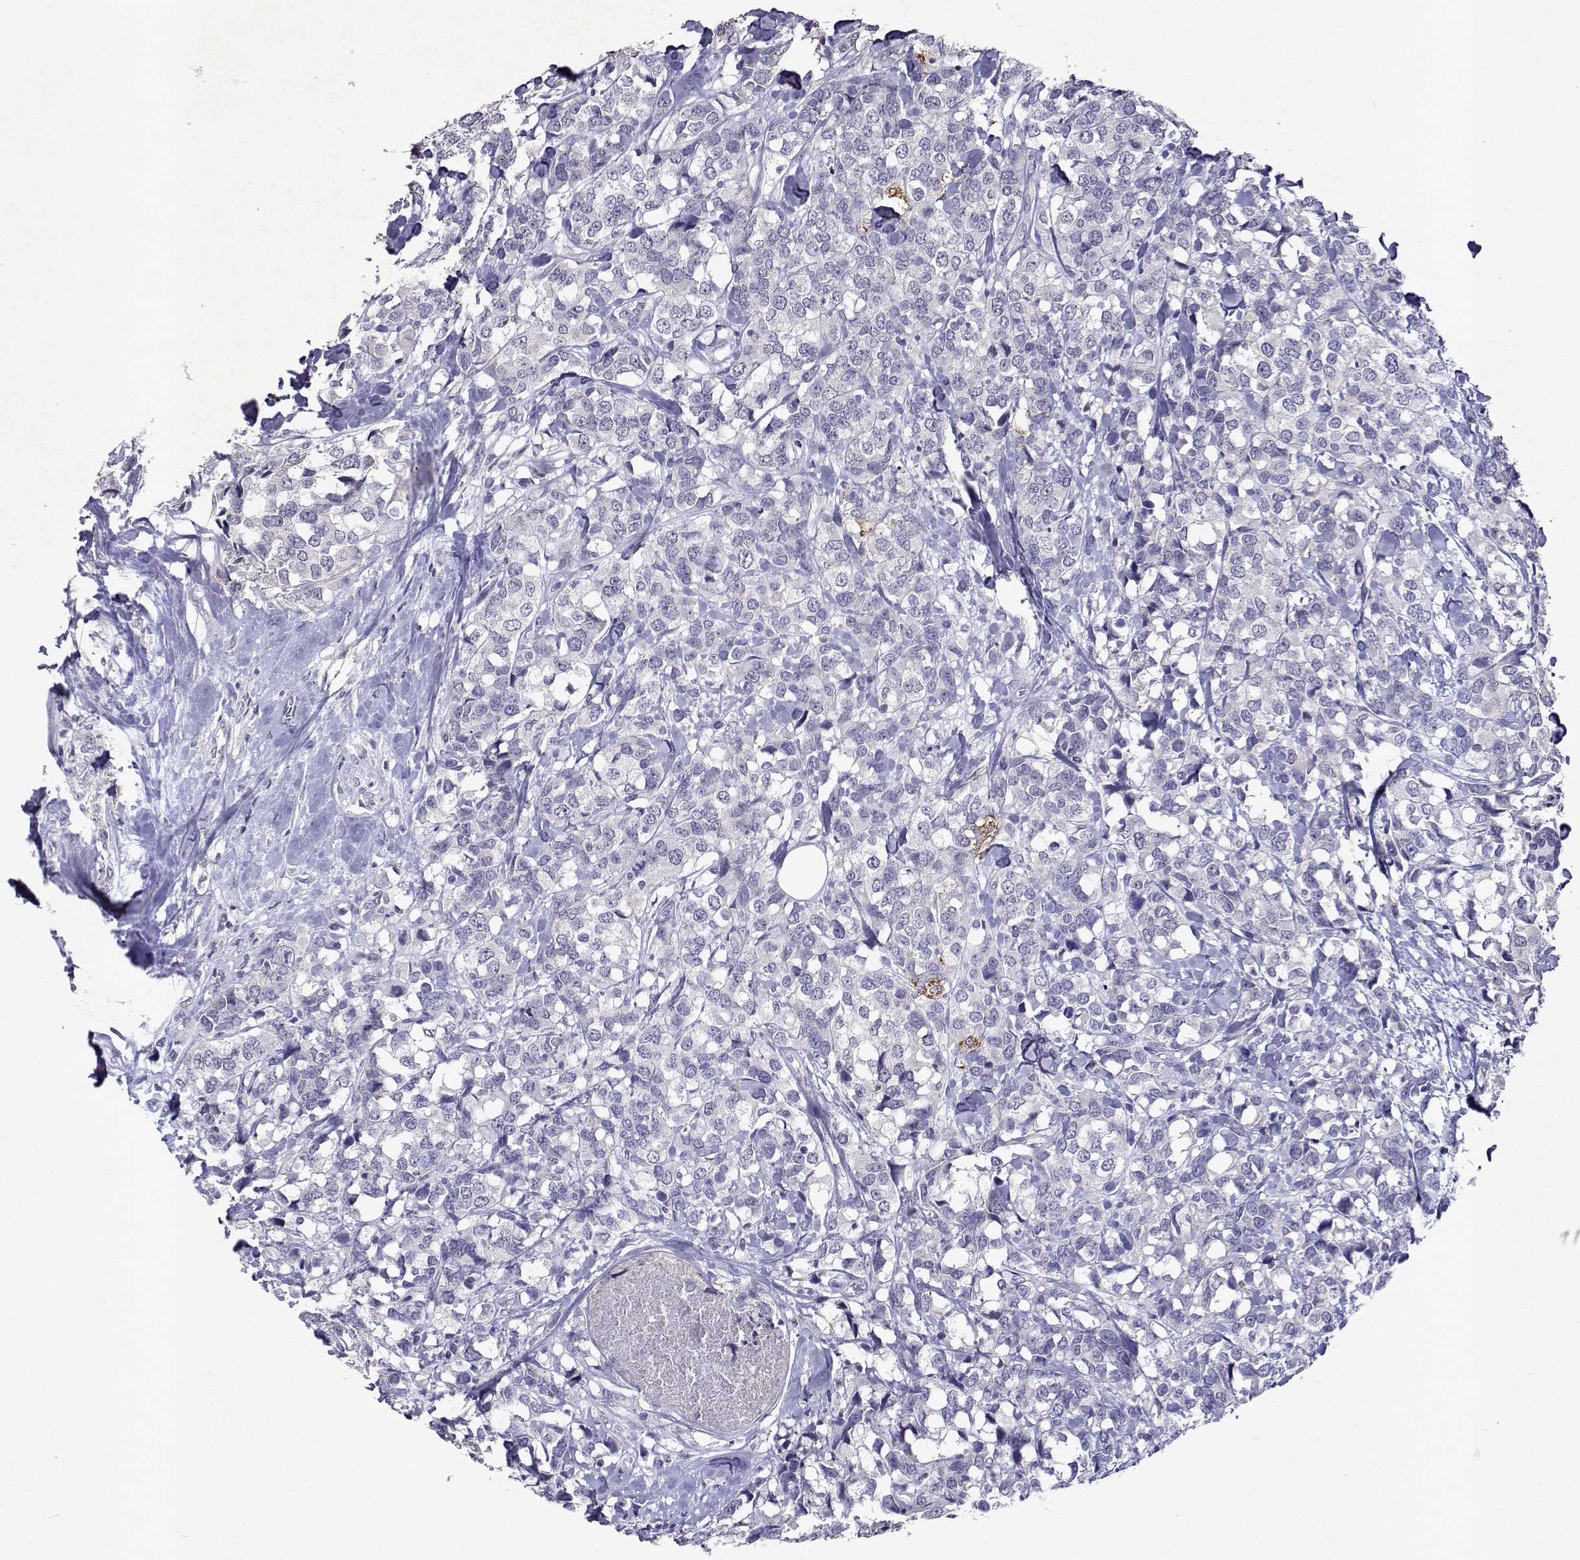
{"staining": {"intensity": "negative", "quantity": "none", "location": "none"}, "tissue": "breast cancer", "cell_type": "Tumor cells", "image_type": "cancer", "snomed": [{"axis": "morphology", "description": "Lobular carcinoma"}, {"axis": "topography", "description": "Breast"}], "caption": "This is an IHC micrograph of lobular carcinoma (breast). There is no expression in tumor cells.", "gene": "DUSP28", "patient": {"sex": "female", "age": 59}}